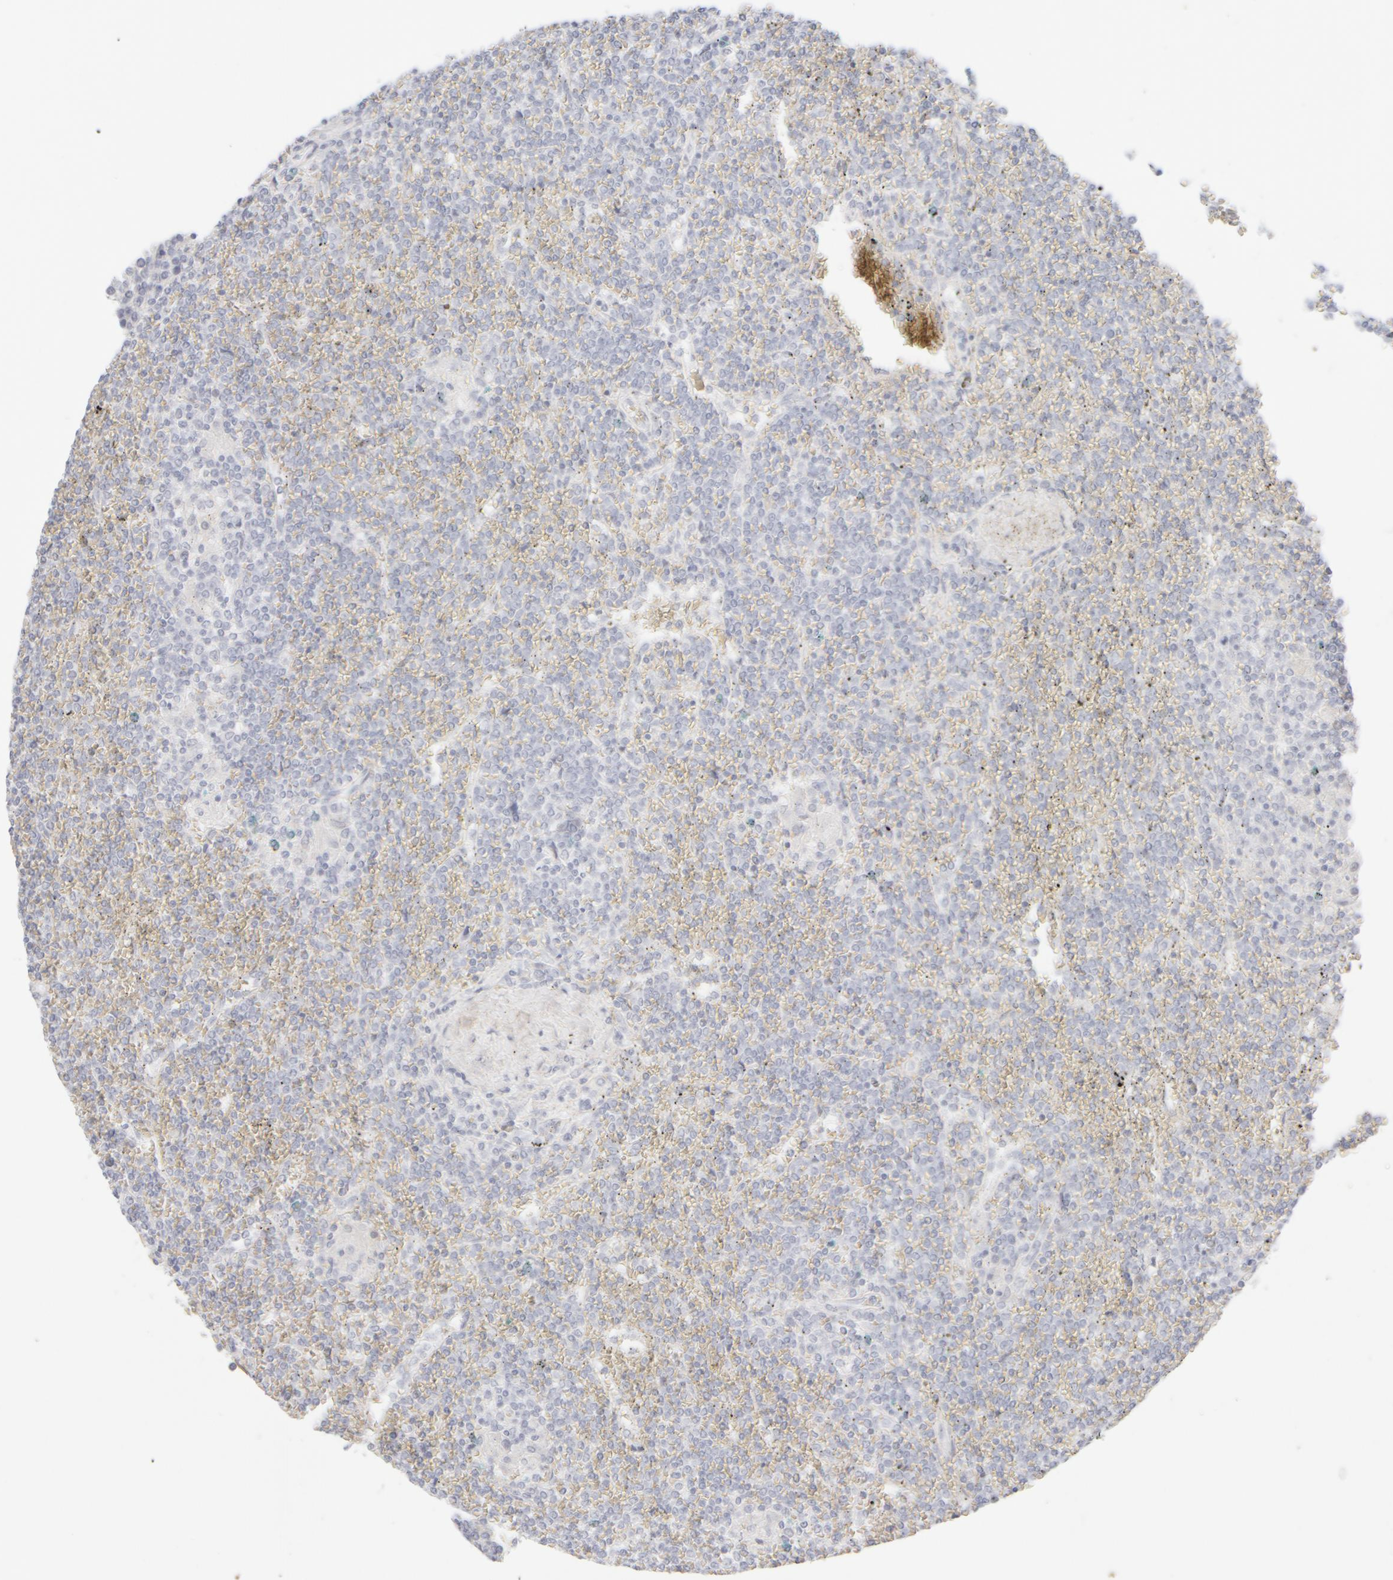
{"staining": {"intensity": "negative", "quantity": "none", "location": "none"}, "tissue": "lymphoma", "cell_type": "Tumor cells", "image_type": "cancer", "snomed": [{"axis": "morphology", "description": "Malignant lymphoma, non-Hodgkin's type, Low grade"}, {"axis": "topography", "description": "Spleen"}], "caption": "This micrograph is of malignant lymphoma, non-Hodgkin's type (low-grade) stained with IHC to label a protein in brown with the nuclei are counter-stained blue. There is no staining in tumor cells.", "gene": "KRT15", "patient": {"sex": "female", "age": 19}}